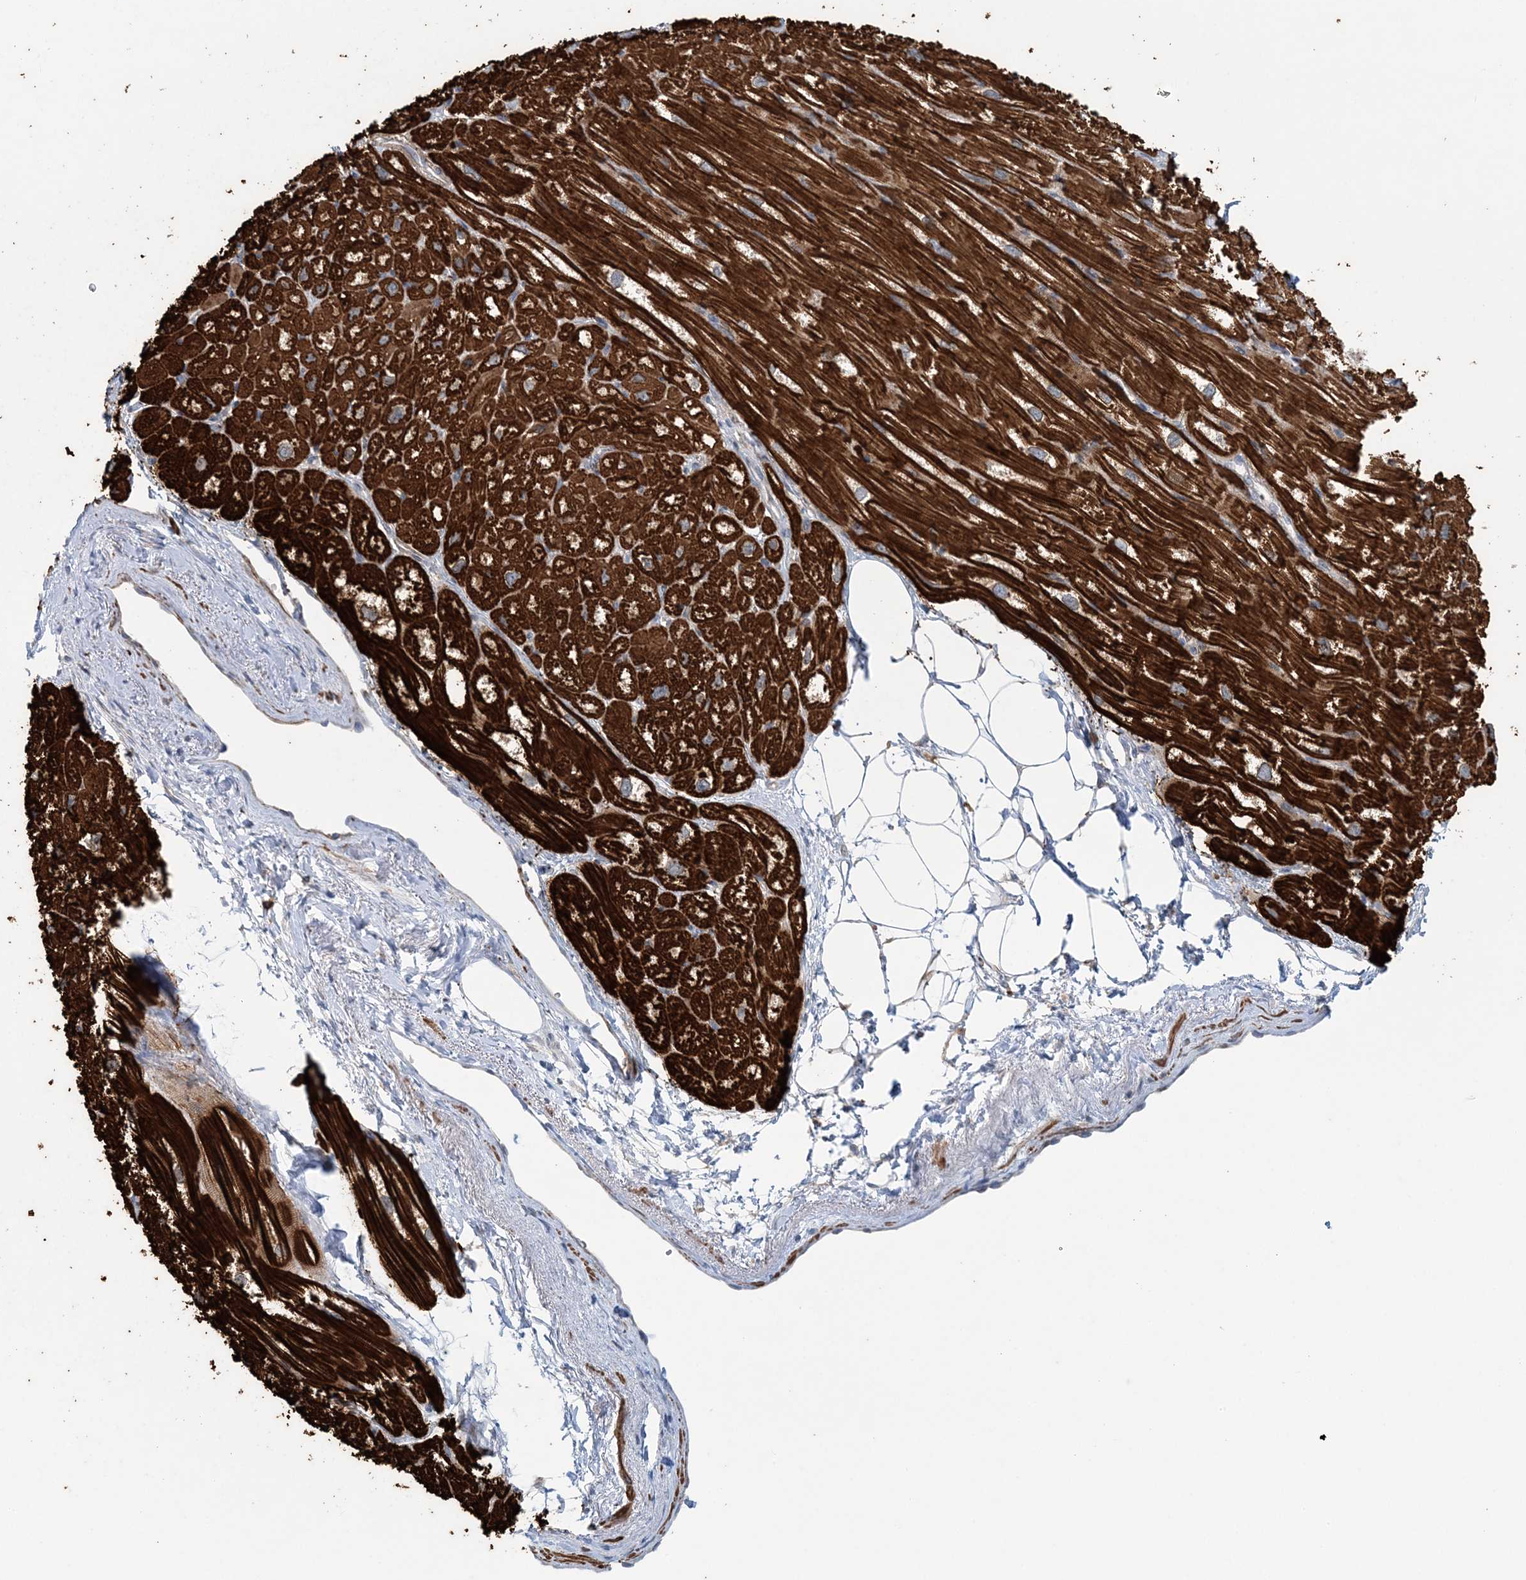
{"staining": {"intensity": "strong", "quantity": ">75%", "location": "cytoplasmic/membranous"}, "tissue": "heart muscle", "cell_type": "Cardiomyocytes", "image_type": "normal", "snomed": [{"axis": "morphology", "description": "Normal tissue, NOS"}, {"axis": "topography", "description": "Heart"}], "caption": "Heart muscle stained for a protein exhibits strong cytoplasmic/membranous positivity in cardiomyocytes.", "gene": "TTI1", "patient": {"sex": "male", "age": 50}}